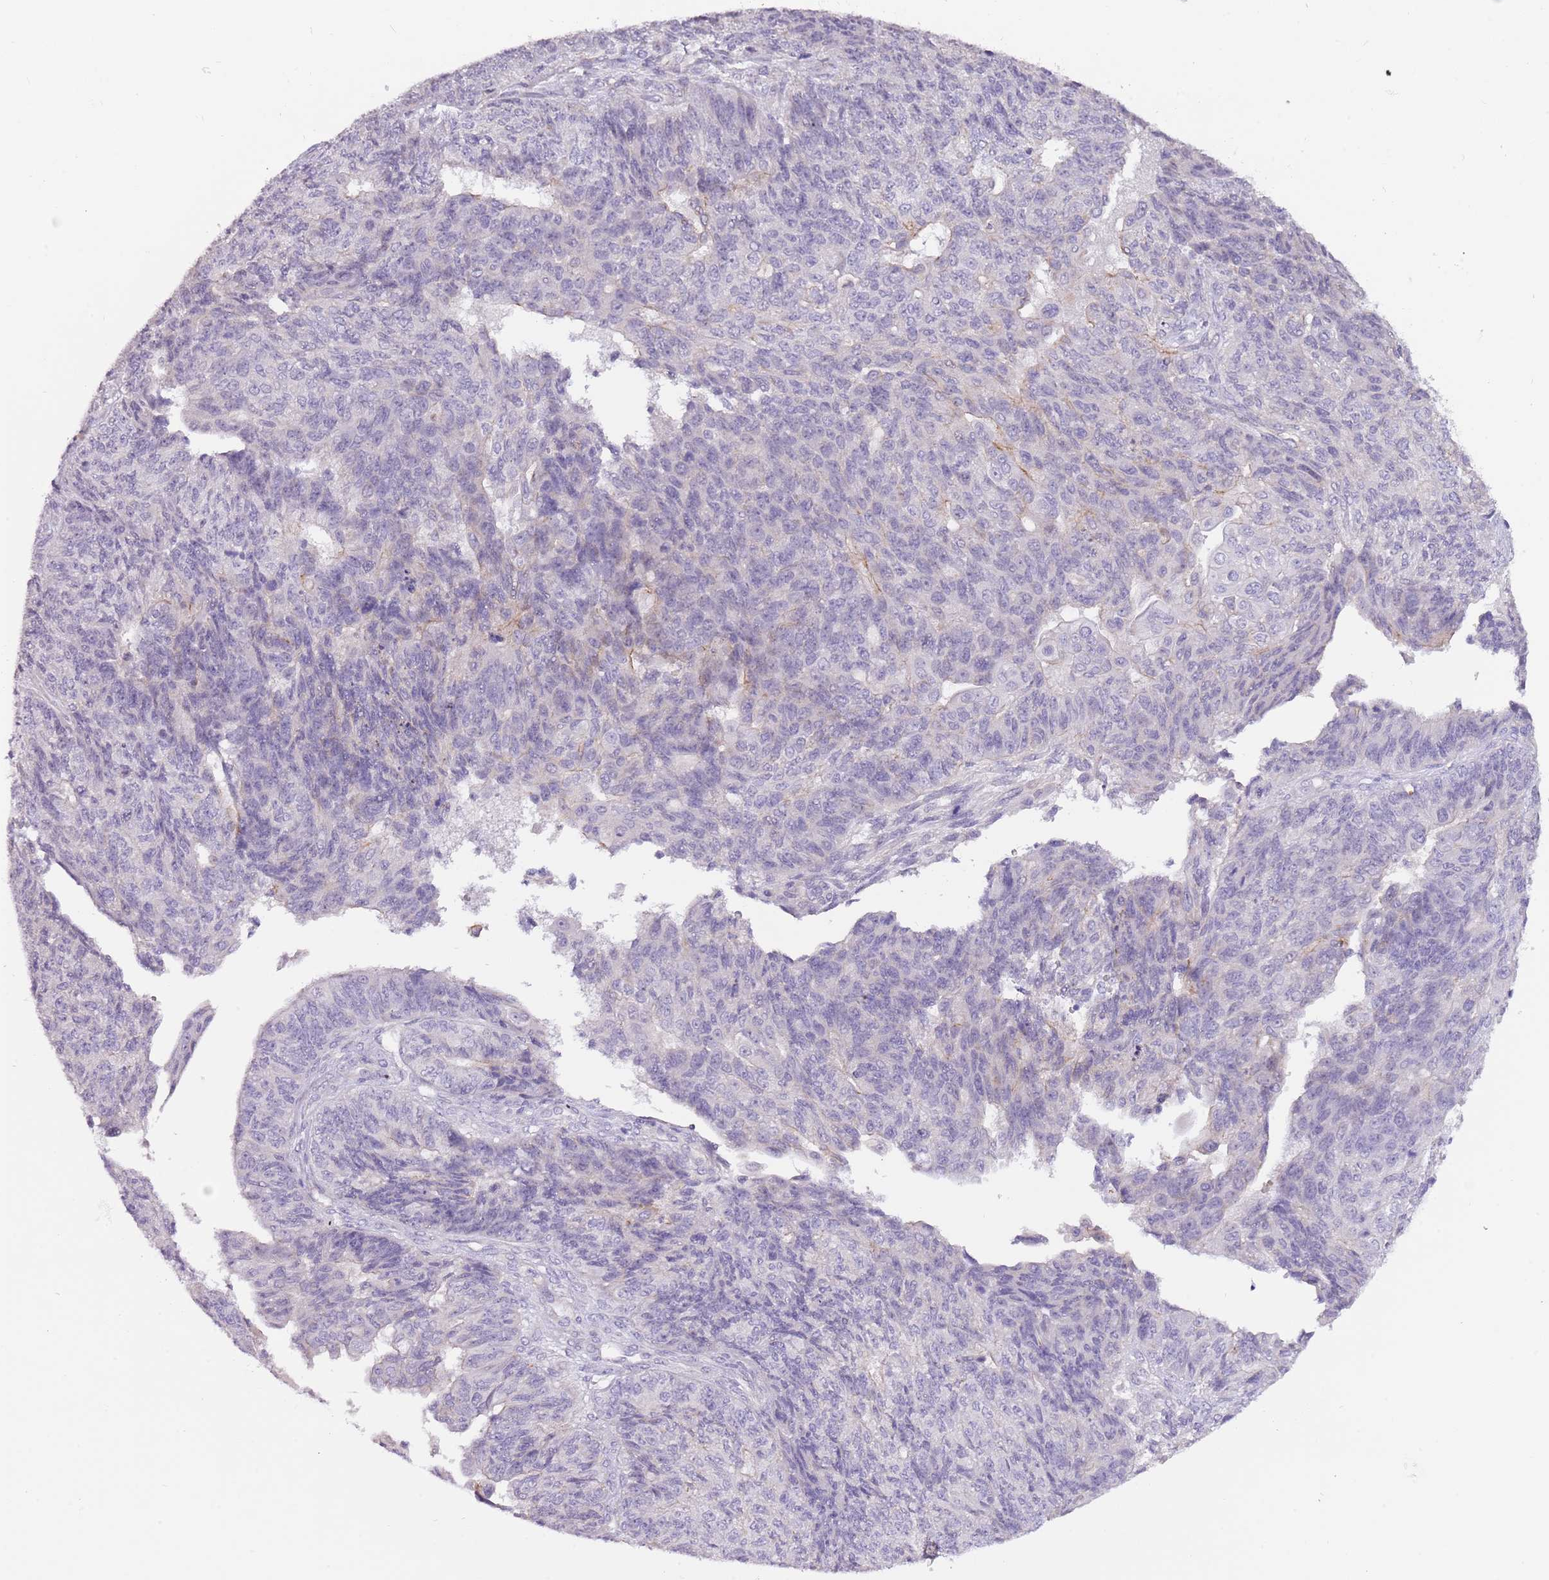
{"staining": {"intensity": "negative", "quantity": "none", "location": "none"}, "tissue": "endometrial cancer", "cell_type": "Tumor cells", "image_type": "cancer", "snomed": [{"axis": "morphology", "description": "Adenocarcinoma, NOS"}, {"axis": "topography", "description": "Endometrium"}], "caption": "An IHC histopathology image of endometrial cancer is shown. There is no staining in tumor cells of endometrial cancer. The staining was performed using DAB to visualize the protein expression in brown, while the nuclei were stained in blue with hematoxylin (Magnification: 20x).", "gene": "NKX2-3", "patient": {"sex": "female", "age": 32}}